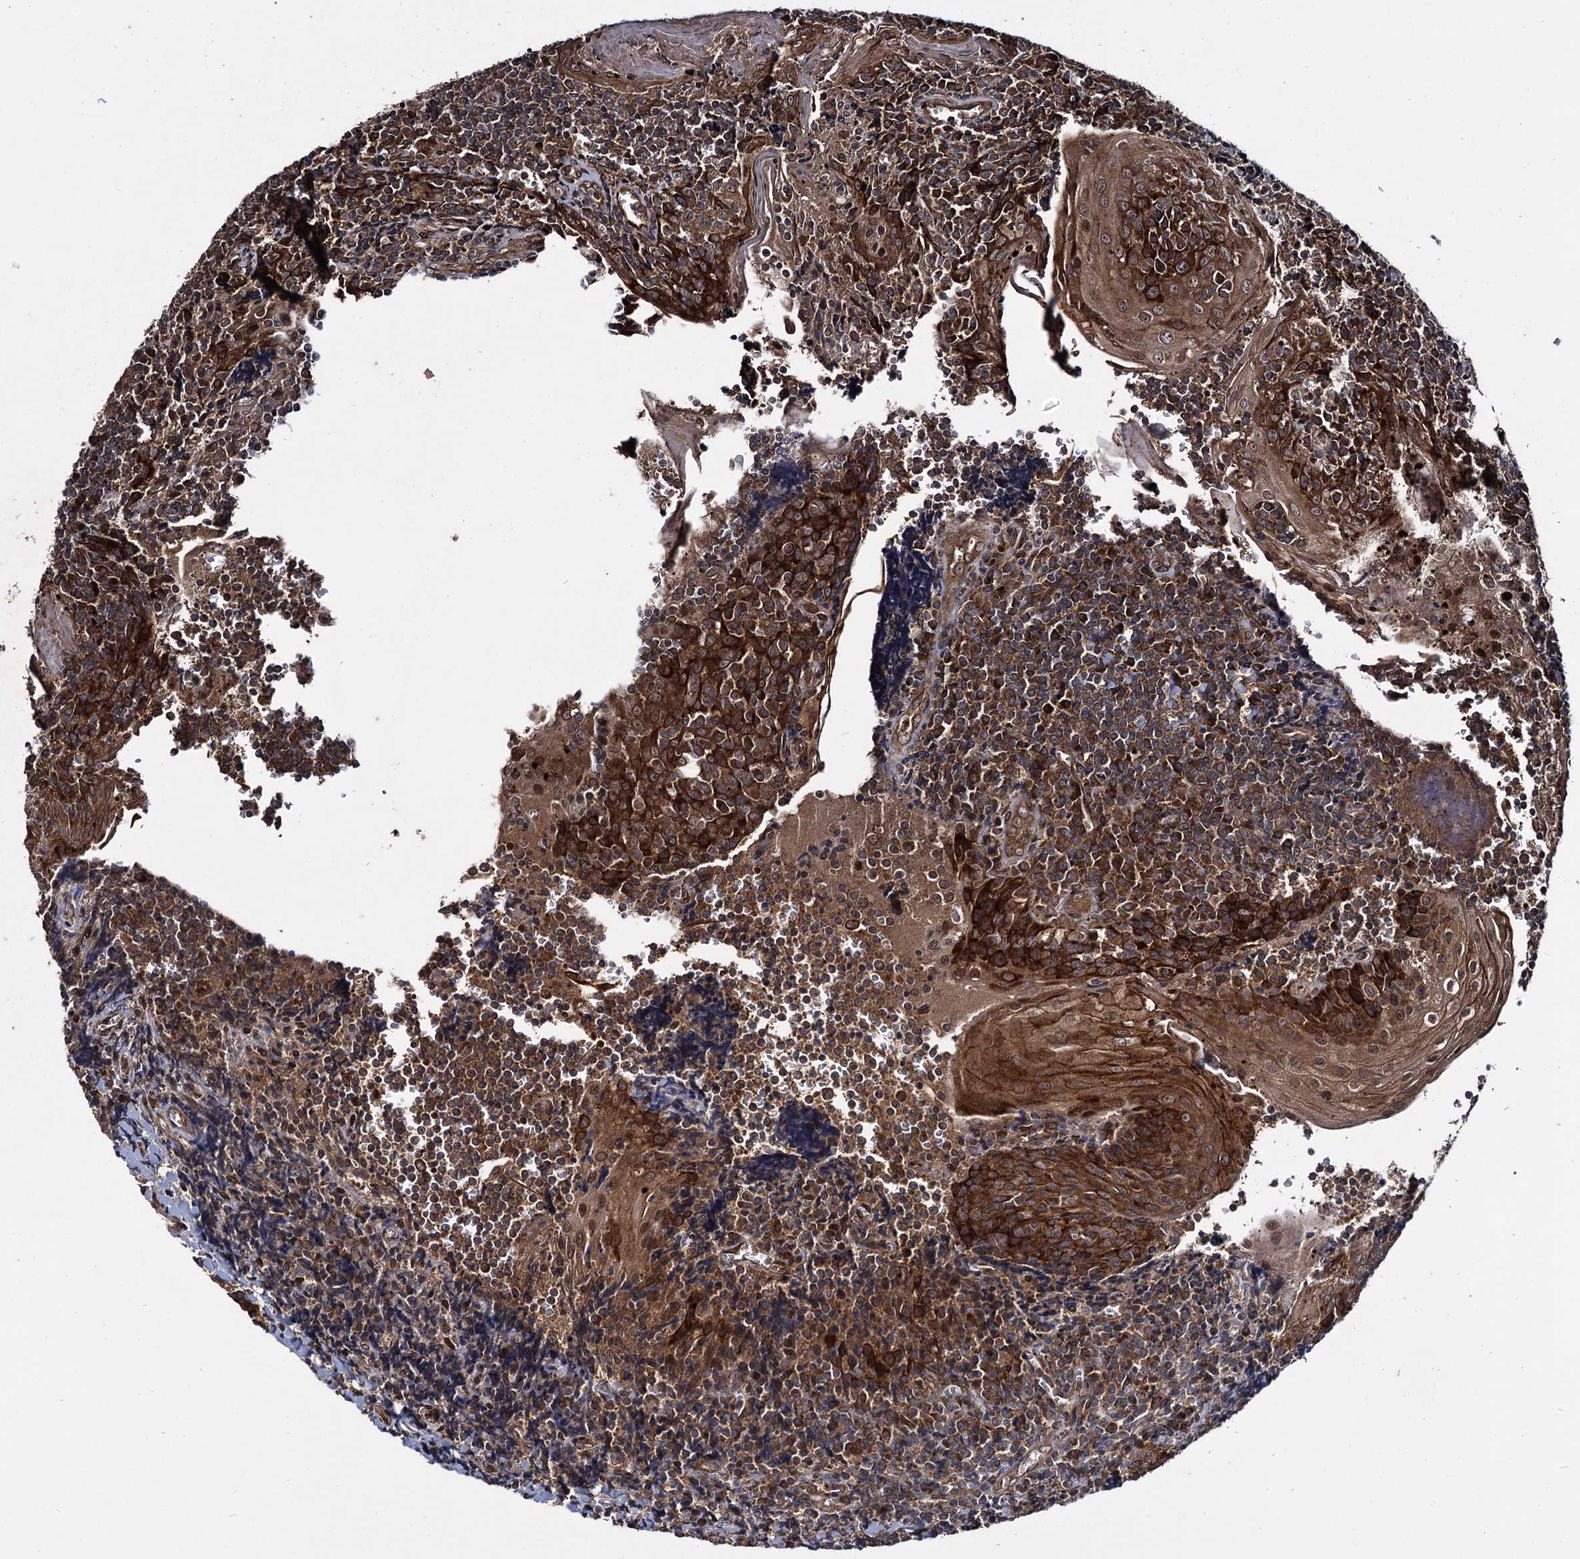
{"staining": {"intensity": "strong", "quantity": ">75%", "location": "cytoplasmic/membranous"}, "tissue": "tonsil", "cell_type": "Germinal center cells", "image_type": "normal", "snomed": [{"axis": "morphology", "description": "Normal tissue, NOS"}, {"axis": "topography", "description": "Tonsil"}], "caption": "Immunohistochemistry image of unremarkable tonsil: tonsil stained using immunohistochemistry (IHC) exhibits high levels of strong protein expression localized specifically in the cytoplasmic/membranous of germinal center cells, appearing as a cytoplasmic/membranous brown color.", "gene": "DCP1B", "patient": {"sex": "male", "age": 27}}